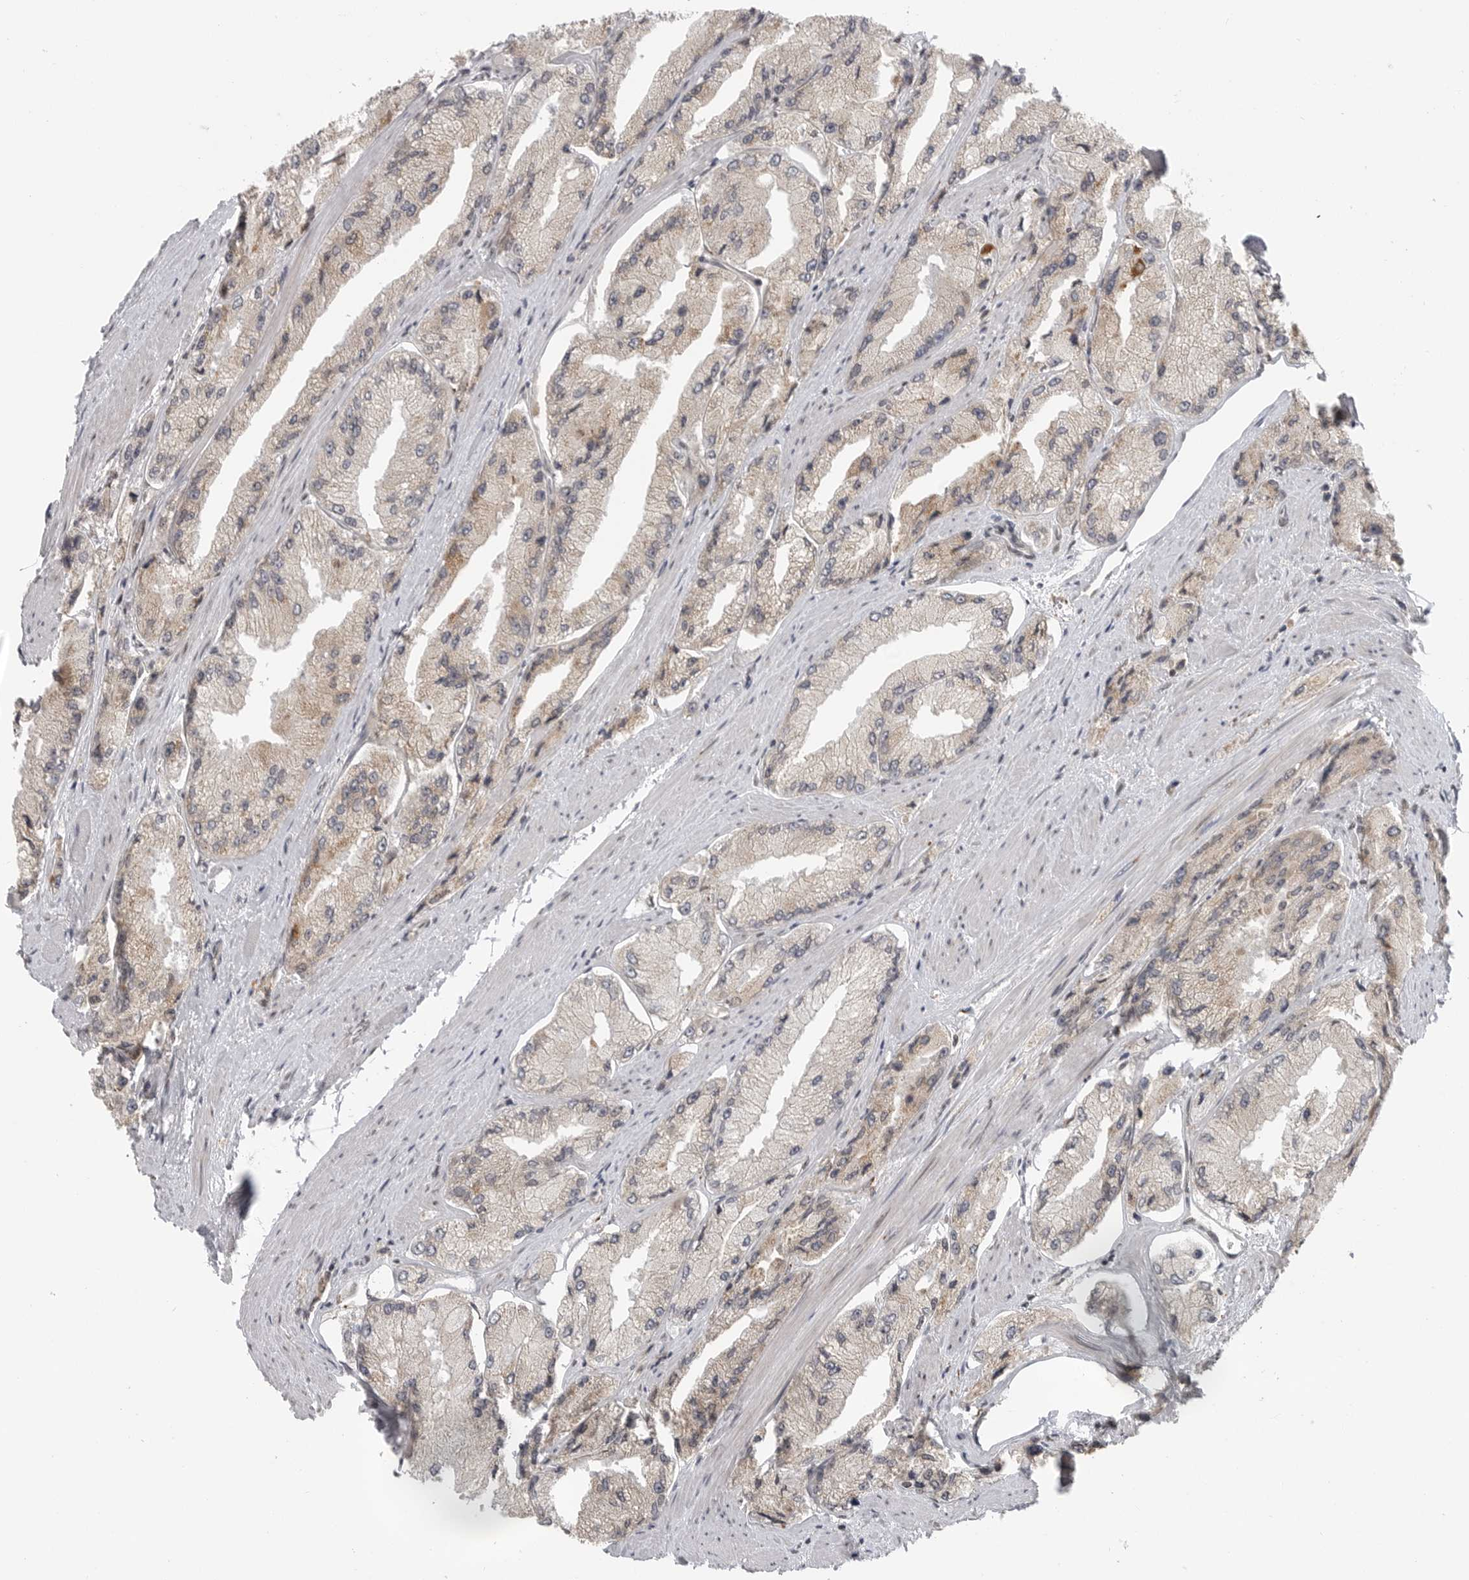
{"staining": {"intensity": "weak", "quantity": "<25%", "location": "cytoplasmic/membranous"}, "tissue": "prostate cancer", "cell_type": "Tumor cells", "image_type": "cancer", "snomed": [{"axis": "morphology", "description": "Adenocarcinoma, High grade"}, {"axis": "topography", "description": "Prostate"}], "caption": "Image shows no significant protein expression in tumor cells of prostate adenocarcinoma (high-grade).", "gene": "CEP295NL", "patient": {"sex": "male", "age": 58}}